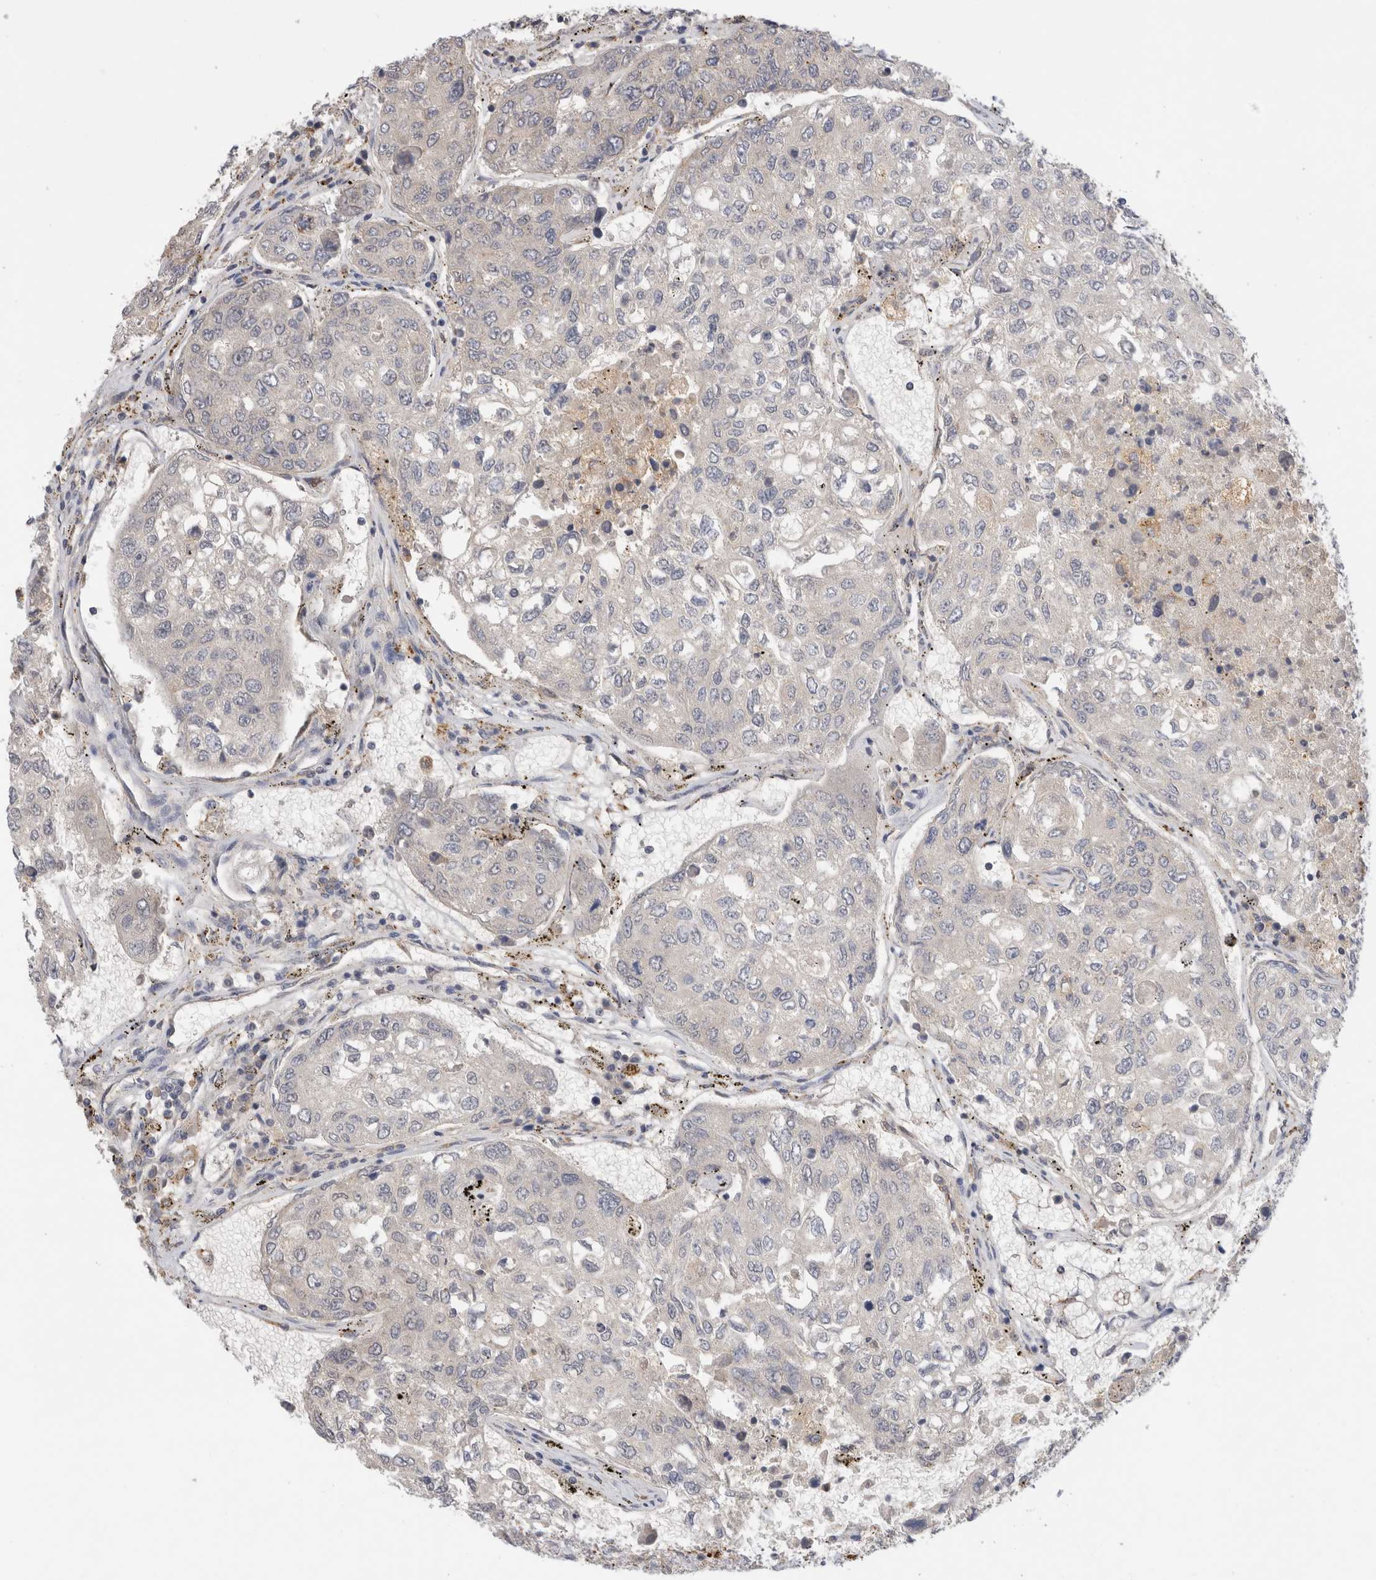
{"staining": {"intensity": "negative", "quantity": "none", "location": "none"}, "tissue": "urothelial cancer", "cell_type": "Tumor cells", "image_type": "cancer", "snomed": [{"axis": "morphology", "description": "Urothelial carcinoma, High grade"}, {"axis": "topography", "description": "Lymph node"}, {"axis": "topography", "description": "Urinary bladder"}], "caption": "Immunohistochemistry (IHC) image of neoplastic tissue: human urothelial carcinoma (high-grade) stained with DAB demonstrates no significant protein staining in tumor cells.", "gene": "GNS", "patient": {"sex": "male", "age": 51}}